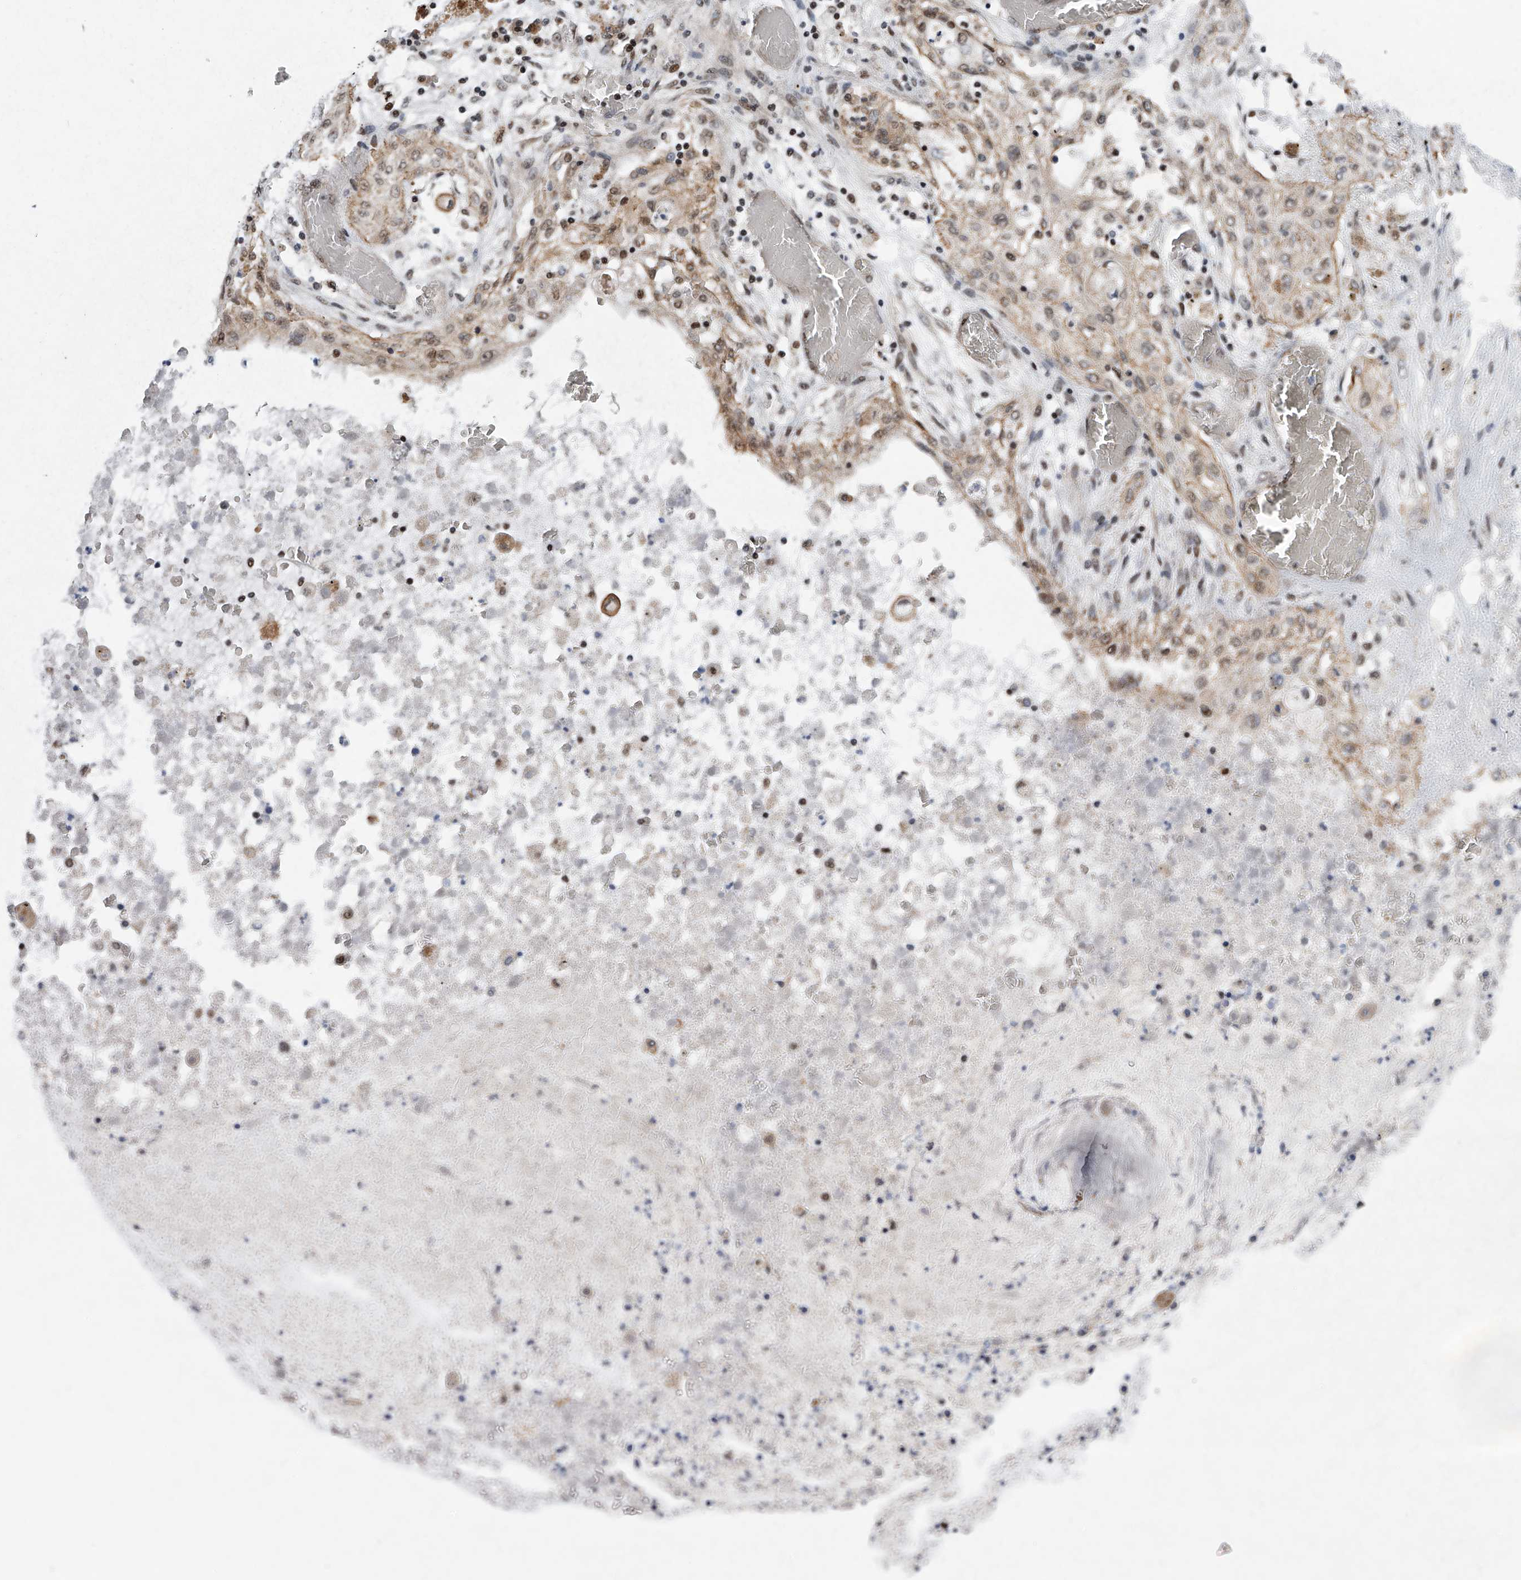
{"staining": {"intensity": "negative", "quantity": "none", "location": "none"}, "tissue": "lung cancer", "cell_type": "Tumor cells", "image_type": "cancer", "snomed": [{"axis": "morphology", "description": "Squamous cell carcinoma, NOS"}, {"axis": "topography", "description": "Lung"}], "caption": "Human lung cancer stained for a protein using IHC displays no expression in tumor cells.", "gene": "ZNF426", "patient": {"sex": "female", "age": 47}}